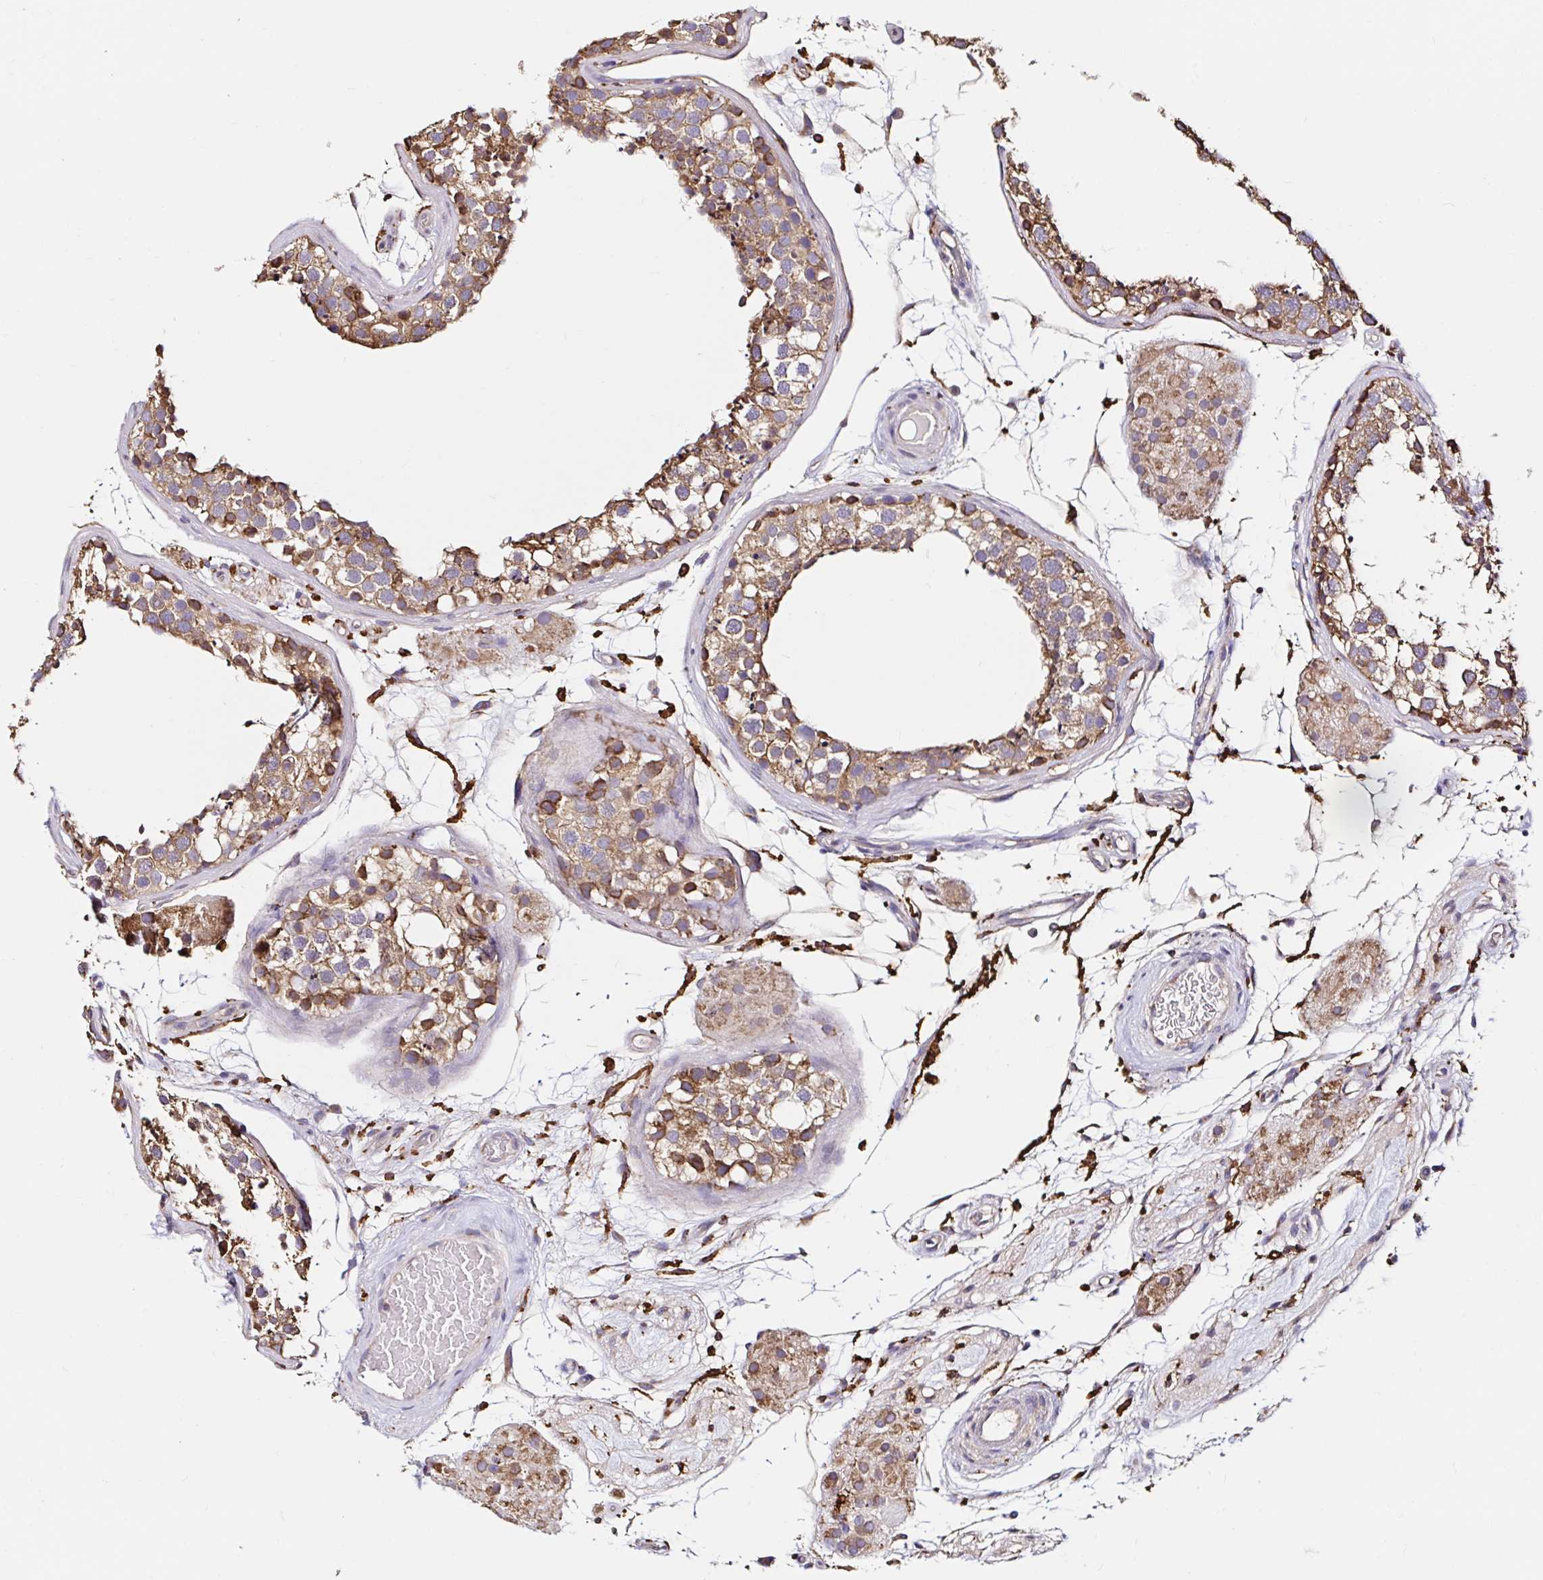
{"staining": {"intensity": "moderate", "quantity": ">75%", "location": "cytoplasmic/membranous"}, "tissue": "testis", "cell_type": "Cells in seminiferous ducts", "image_type": "normal", "snomed": [{"axis": "morphology", "description": "Normal tissue, NOS"}, {"axis": "morphology", "description": "Seminoma, NOS"}, {"axis": "topography", "description": "Testis"}], "caption": "A brown stain highlights moderate cytoplasmic/membranous staining of a protein in cells in seminiferous ducts of normal testis.", "gene": "MSR1", "patient": {"sex": "male", "age": 65}}